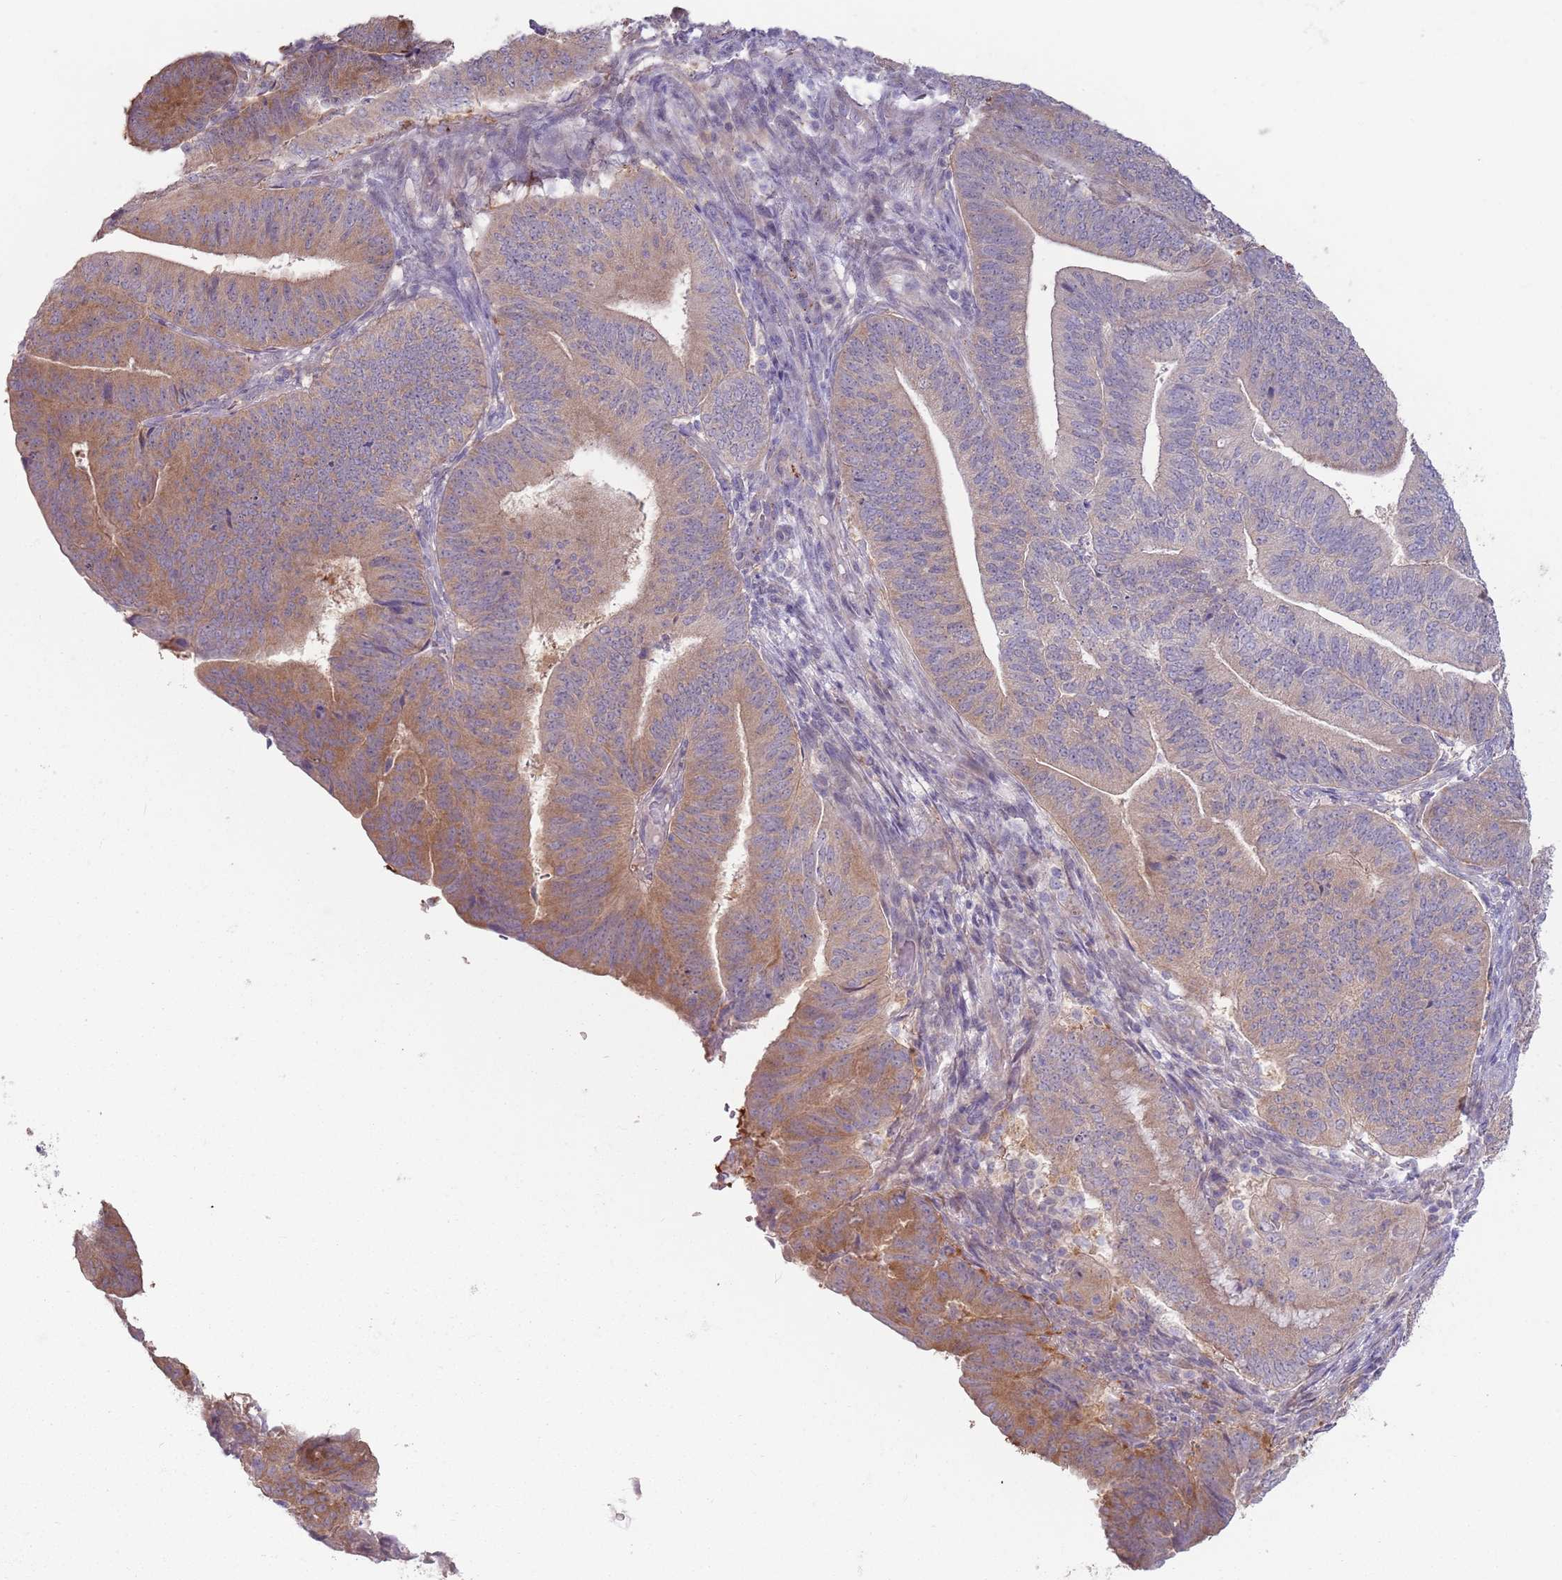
{"staining": {"intensity": "moderate", "quantity": "25%-75%", "location": "cytoplasmic/membranous"}, "tissue": "endometrial cancer", "cell_type": "Tumor cells", "image_type": "cancer", "snomed": [{"axis": "morphology", "description": "Adenocarcinoma, NOS"}, {"axis": "topography", "description": "Endometrium"}], "caption": "Adenocarcinoma (endometrial) stained with a protein marker displays moderate staining in tumor cells.", "gene": "LDHD", "patient": {"sex": "female", "age": 70}}